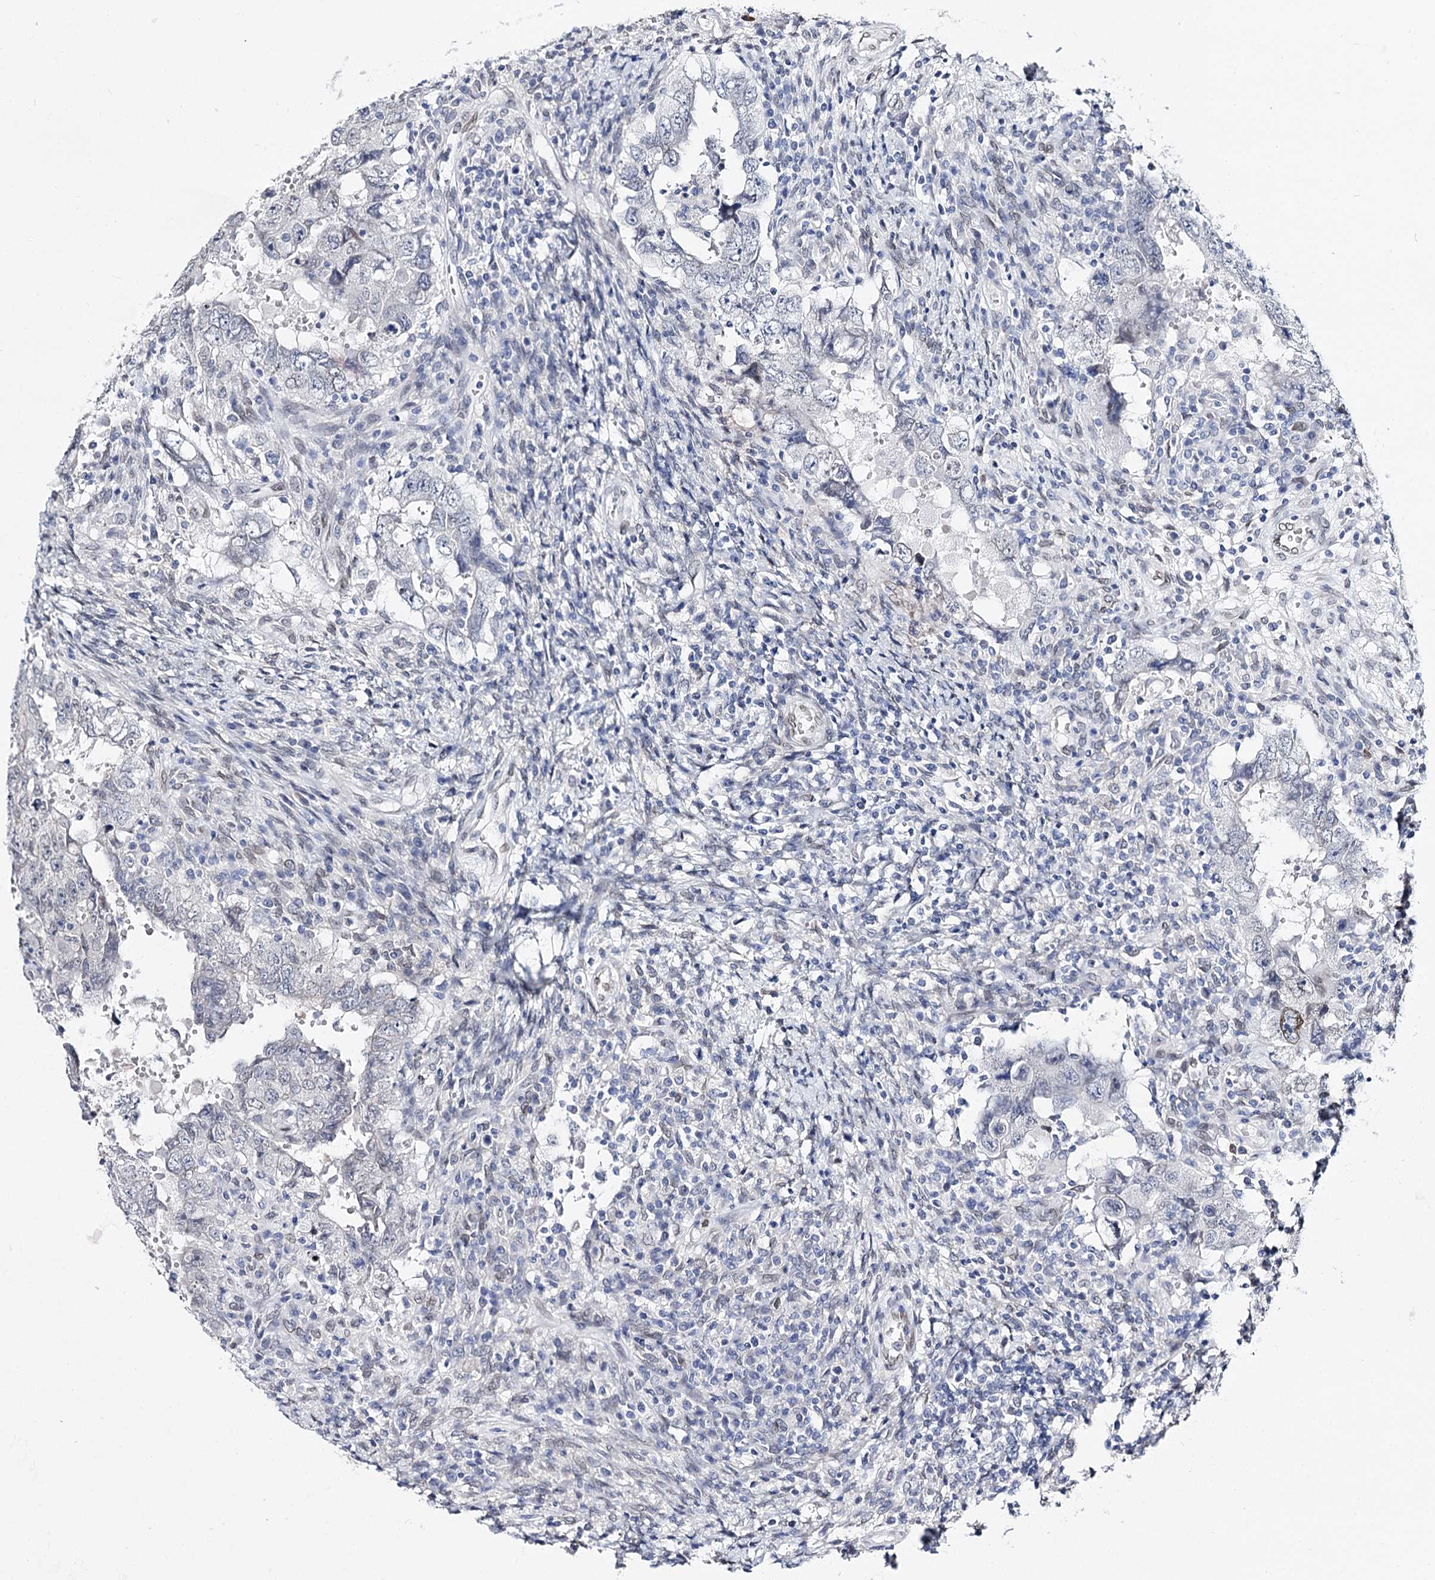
{"staining": {"intensity": "negative", "quantity": "none", "location": "none"}, "tissue": "testis cancer", "cell_type": "Tumor cells", "image_type": "cancer", "snomed": [{"axis": "morphology", "description": "Carcinoma, Embryonal, NOS"}, {"axis": "topography", "description": "Testis"}], "caption": "This is a image of immunohistochemistry staining of embryonal carcinoma (testis), which shows no positivity in tumor cells.", "gene": "TMEM201", "patient": {"sex": "male", "age": 26}}